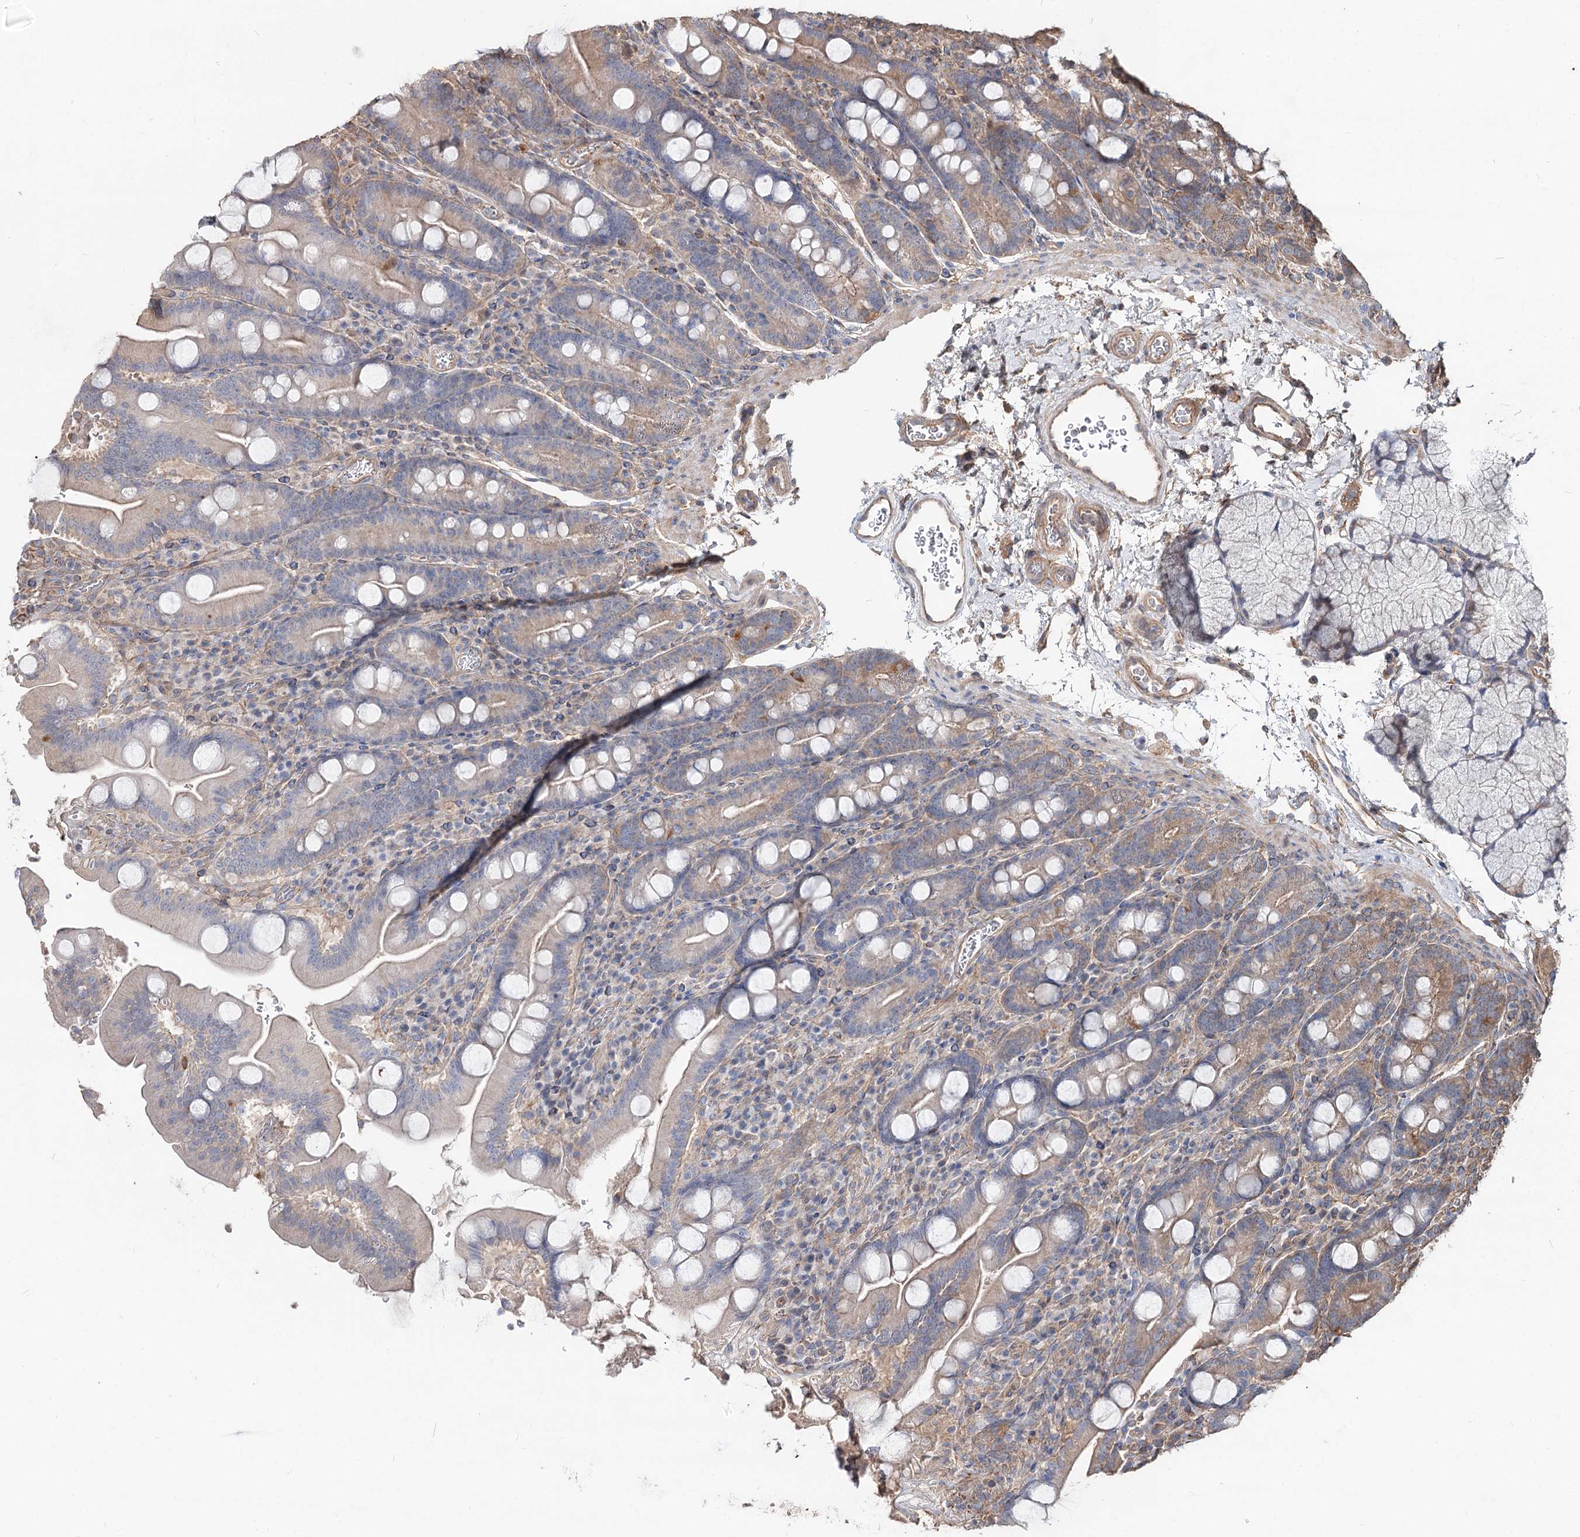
{"staining": {"intensity": "weak", "quantity": "<25%", "location": "cytoplasmic/membranous"}, "tissue": "duodenum", "cell_type": "Glandular cells", "image_type": "normal", "snomed": [{"axis": "morphology", "description": "Normal tissue, NOS"}, {"axis": "topography", "description": "Duodenum"}], "caption": "This is an immunohistochemistry (IHC) histopathology image of benign duodenum. There is no expression in glandular cells.", "gene": "SPART", "patient": {"sex": "male", "age": 35}}